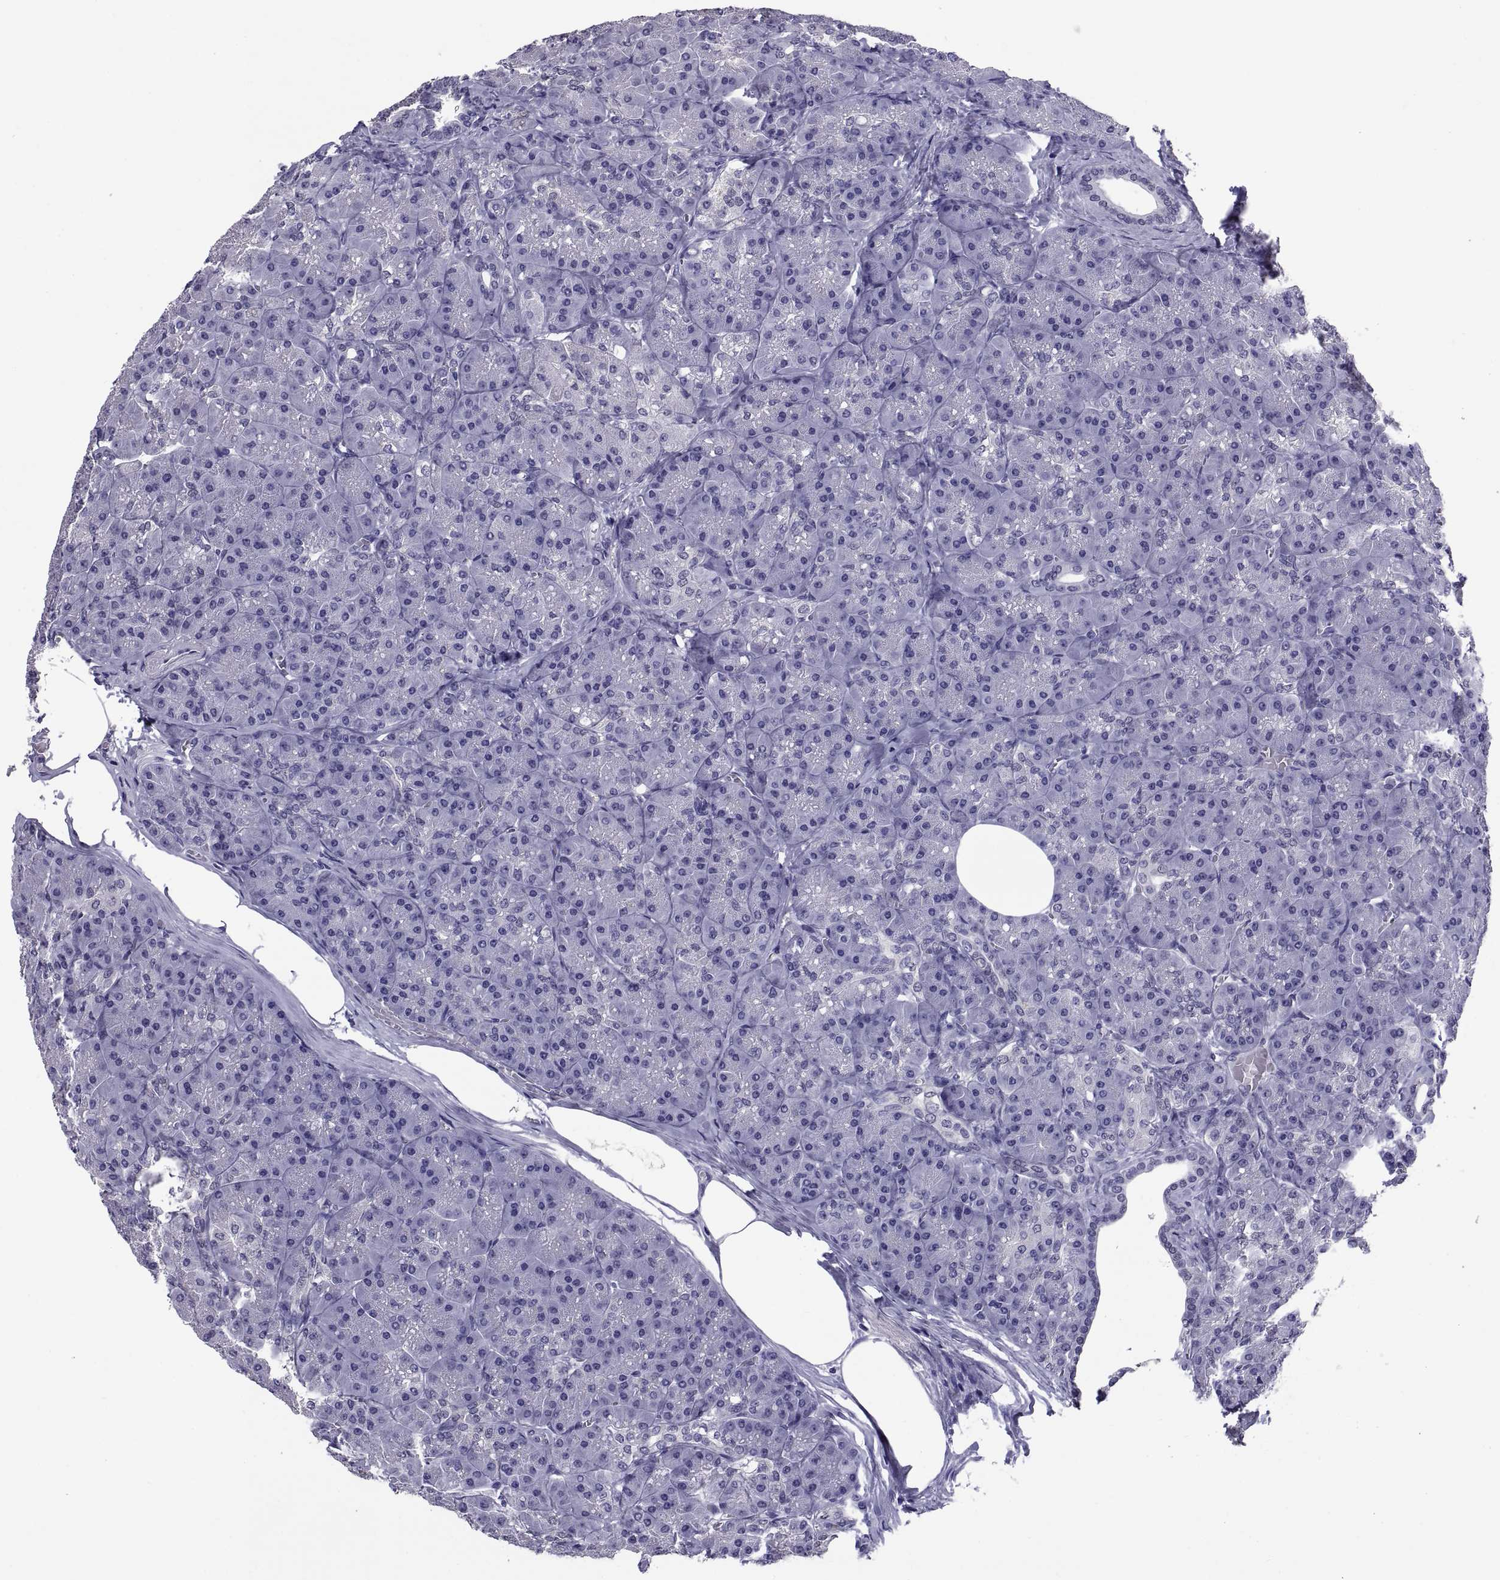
{"staining": {"intensity": "negative", "quantity": "none", "location": "none"}, "tissue": "pancreas", "cell_type": "Exocrine glandular cells", "image_type": "normal", "snomed": [{"axis": "morphology", "description": "Normal tissue, NOS"}, {"axis": "topography", "description": "Pancreas"}], "caption": "Exocrine glandular cells are negative for protein expression in unremarkable human pancreas. (Brightfield microscopy of DAB IHC at high magnification).", "gene": "TGFBR3L", "patient": {"sex": "male", "age": 57}}